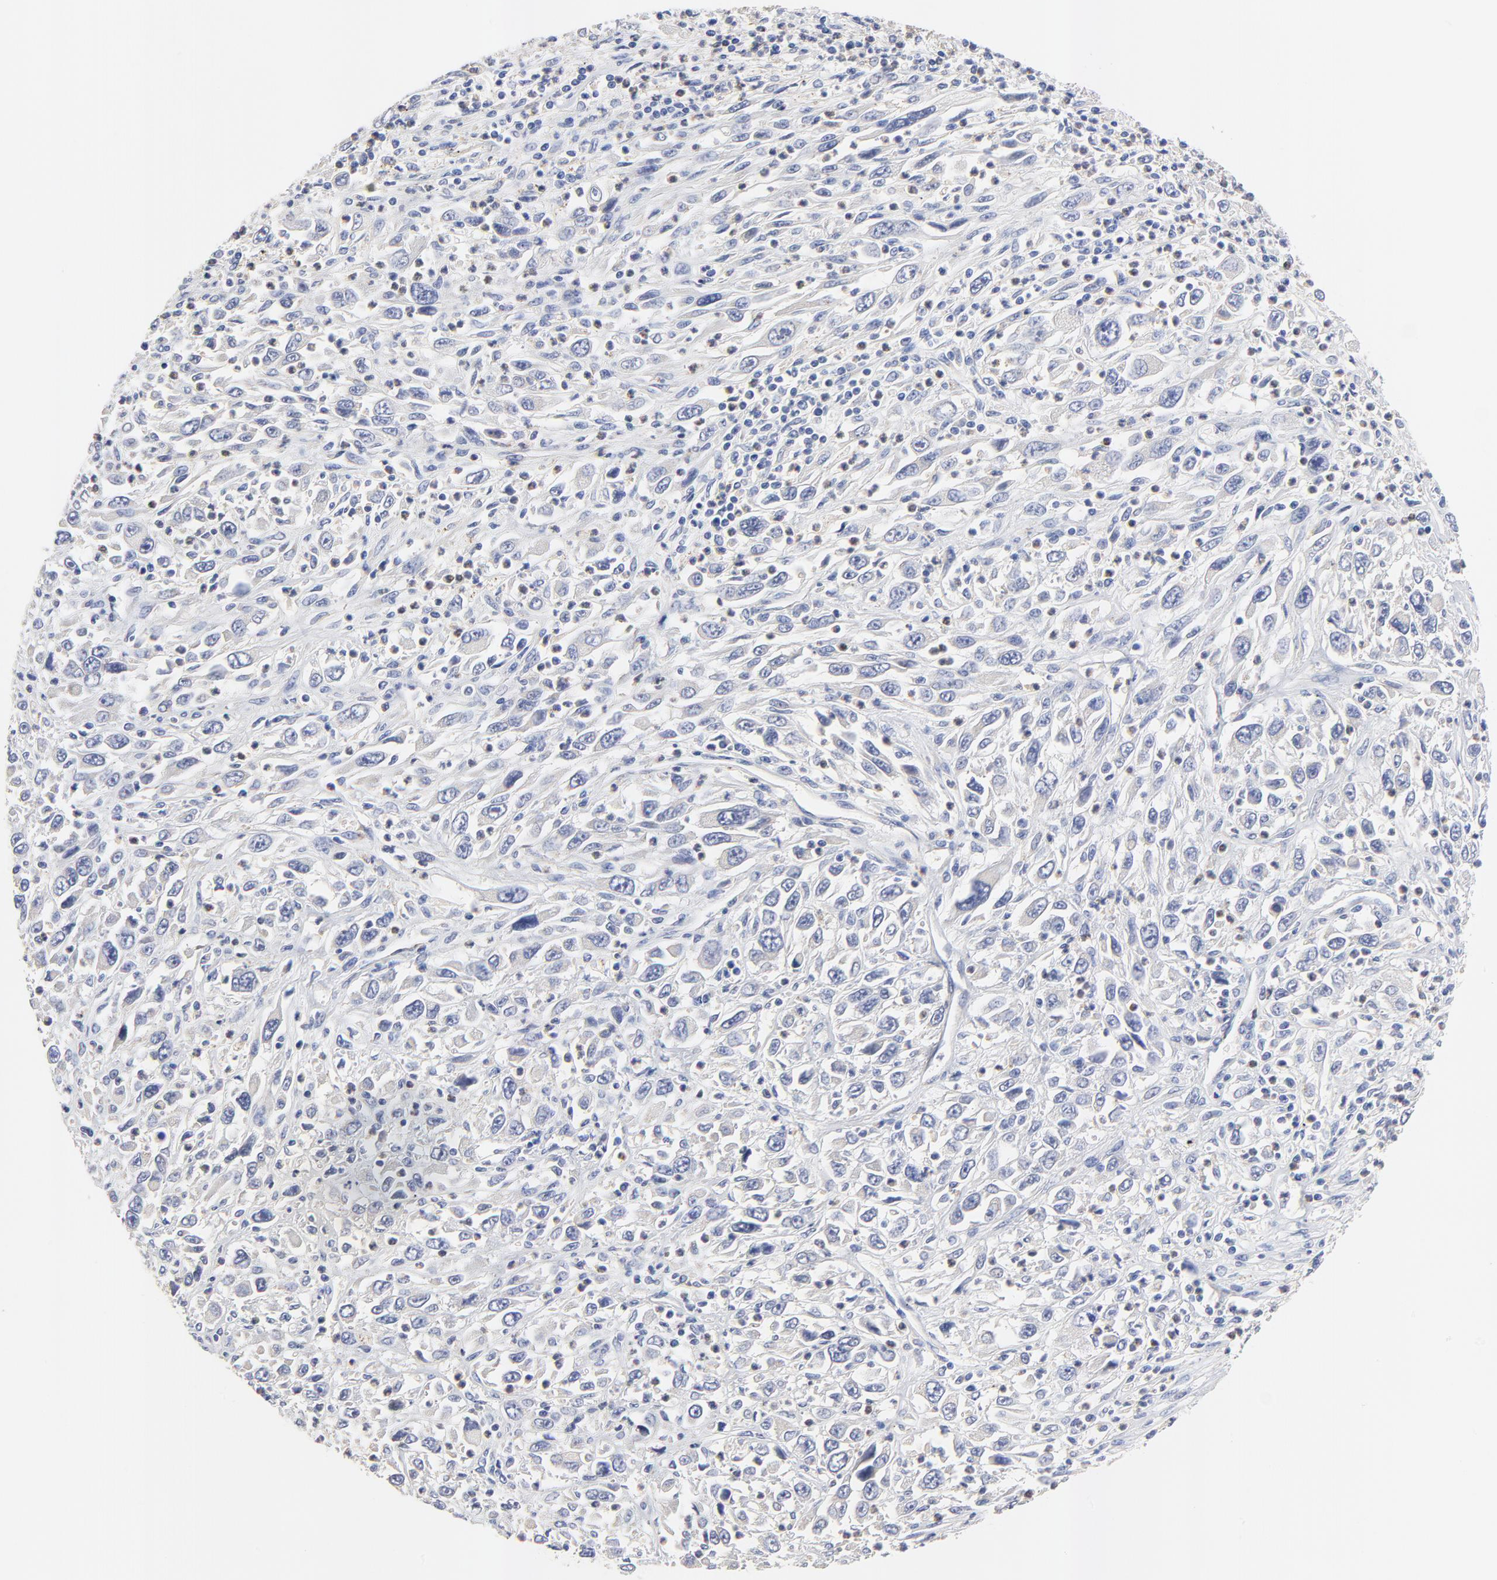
{"staining": {"intensity": "negative", "quantity": "none", "location": "none"}, "tissue": "melanoma", "cell_type": "Tumor cells", "image_type": "cancer", "snomed": [{"axis": "morphology", "description": "Malignant melanoma, Metastatic site"}, {"axis": "topography", "description": "Skin"}], "caption": "Immunohistochemical staining of human malignant melanoma (metastatic site) reveals no significant positivity in tumor cells.", "gene": "FBXL2", "patient": {"sex": "female", "age": 56}}